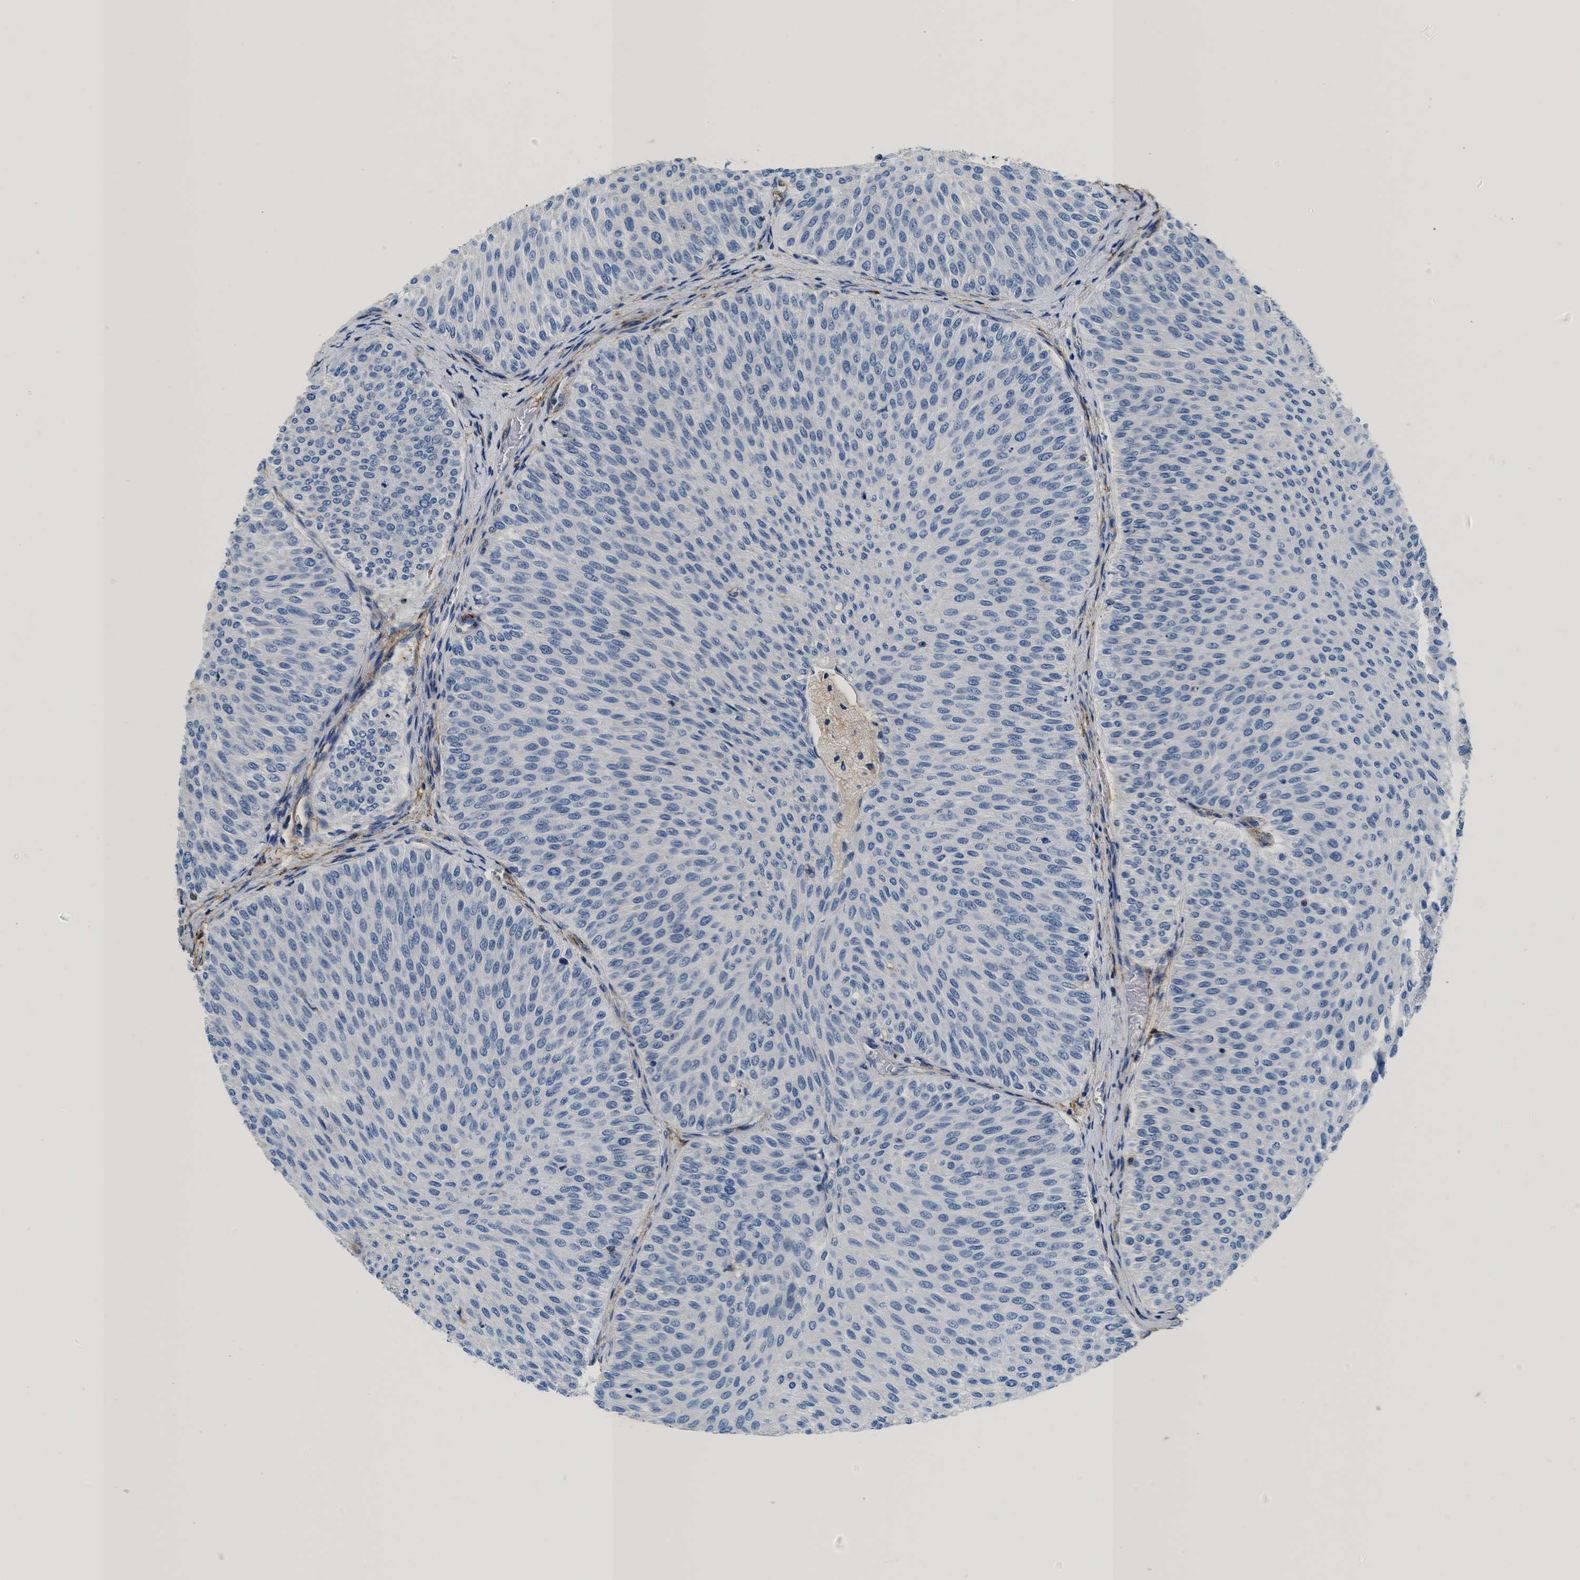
{"staining": {"intensity": "negative", "quantity": "none", "location": "none"}, "tissue": "urothelial cancer", "cell_type": "Tumor cells", "image_type": "cancer", "snomed": [{"axis": "morphology", "description": "Urothelial carcinoma, Low grade"}, {"axis": "topography", "description": "Urinary bladder"}], "caption": "The photomicrograph displays no significant expression in tumor cells of urothelial carcinoma (low-grade).", "gene": "KCNQ4", "patient": {"sex": "male", "age": 78}}